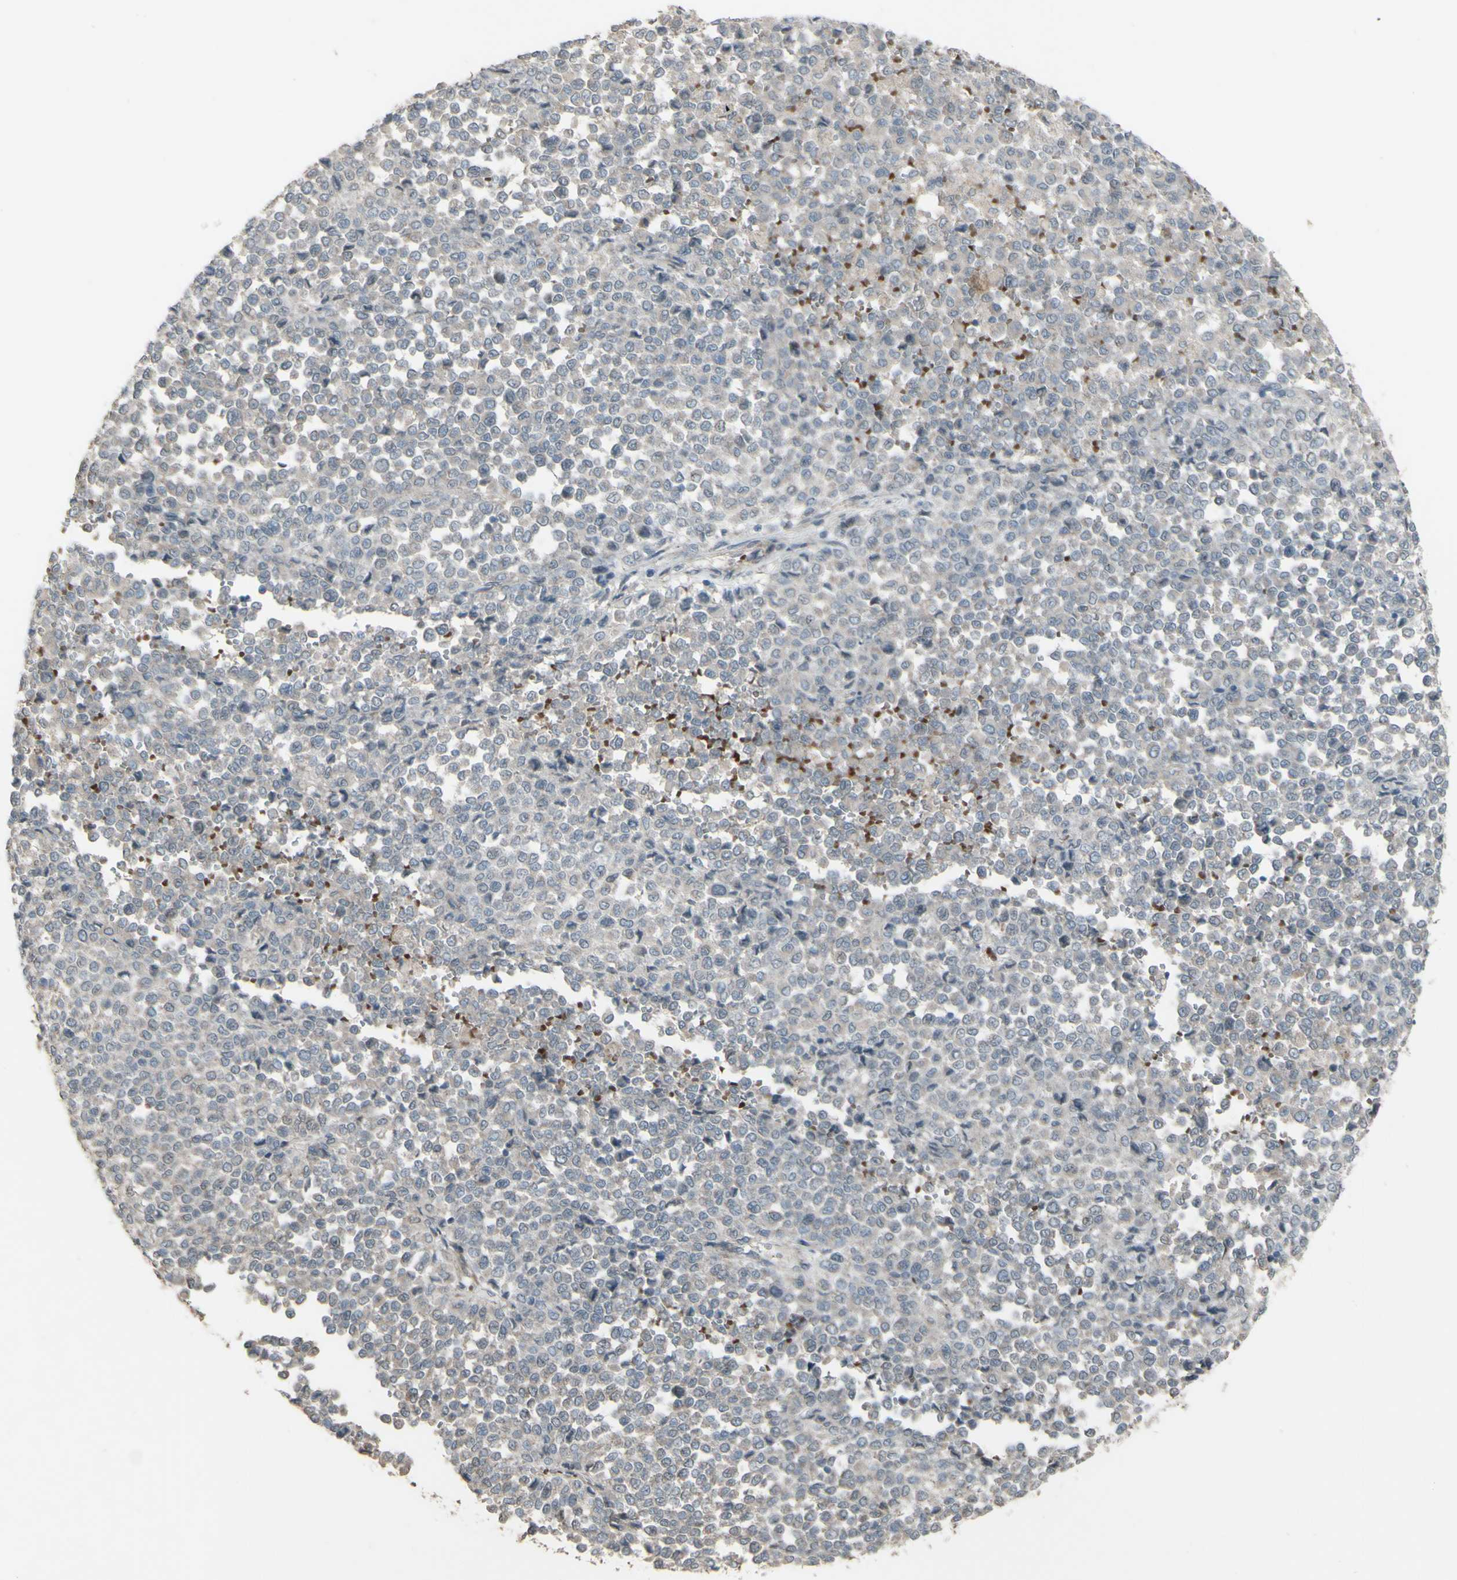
{"staining": {"intensity": "weak", "quantity": ">75%", "location": "cytoplasmic/membranous"}, "tissue": "melanoma", "cell_type": "Tumor cells", "image_type": "cancer", "snomed": [{"axis": "morphology", "description": "Malignant melanoma, Metastatic site"}, {"axis": "topography", "description": "Pancreas"}], "caption": "This is a photomicrograph of IHC staining of malignant melanoma (metastatic site), which shows weak expression in the cytoplasmic/membranous of tumor cells.", "gene": "GRAMD1B", "patient": {"sex": "female", "age": 30}}